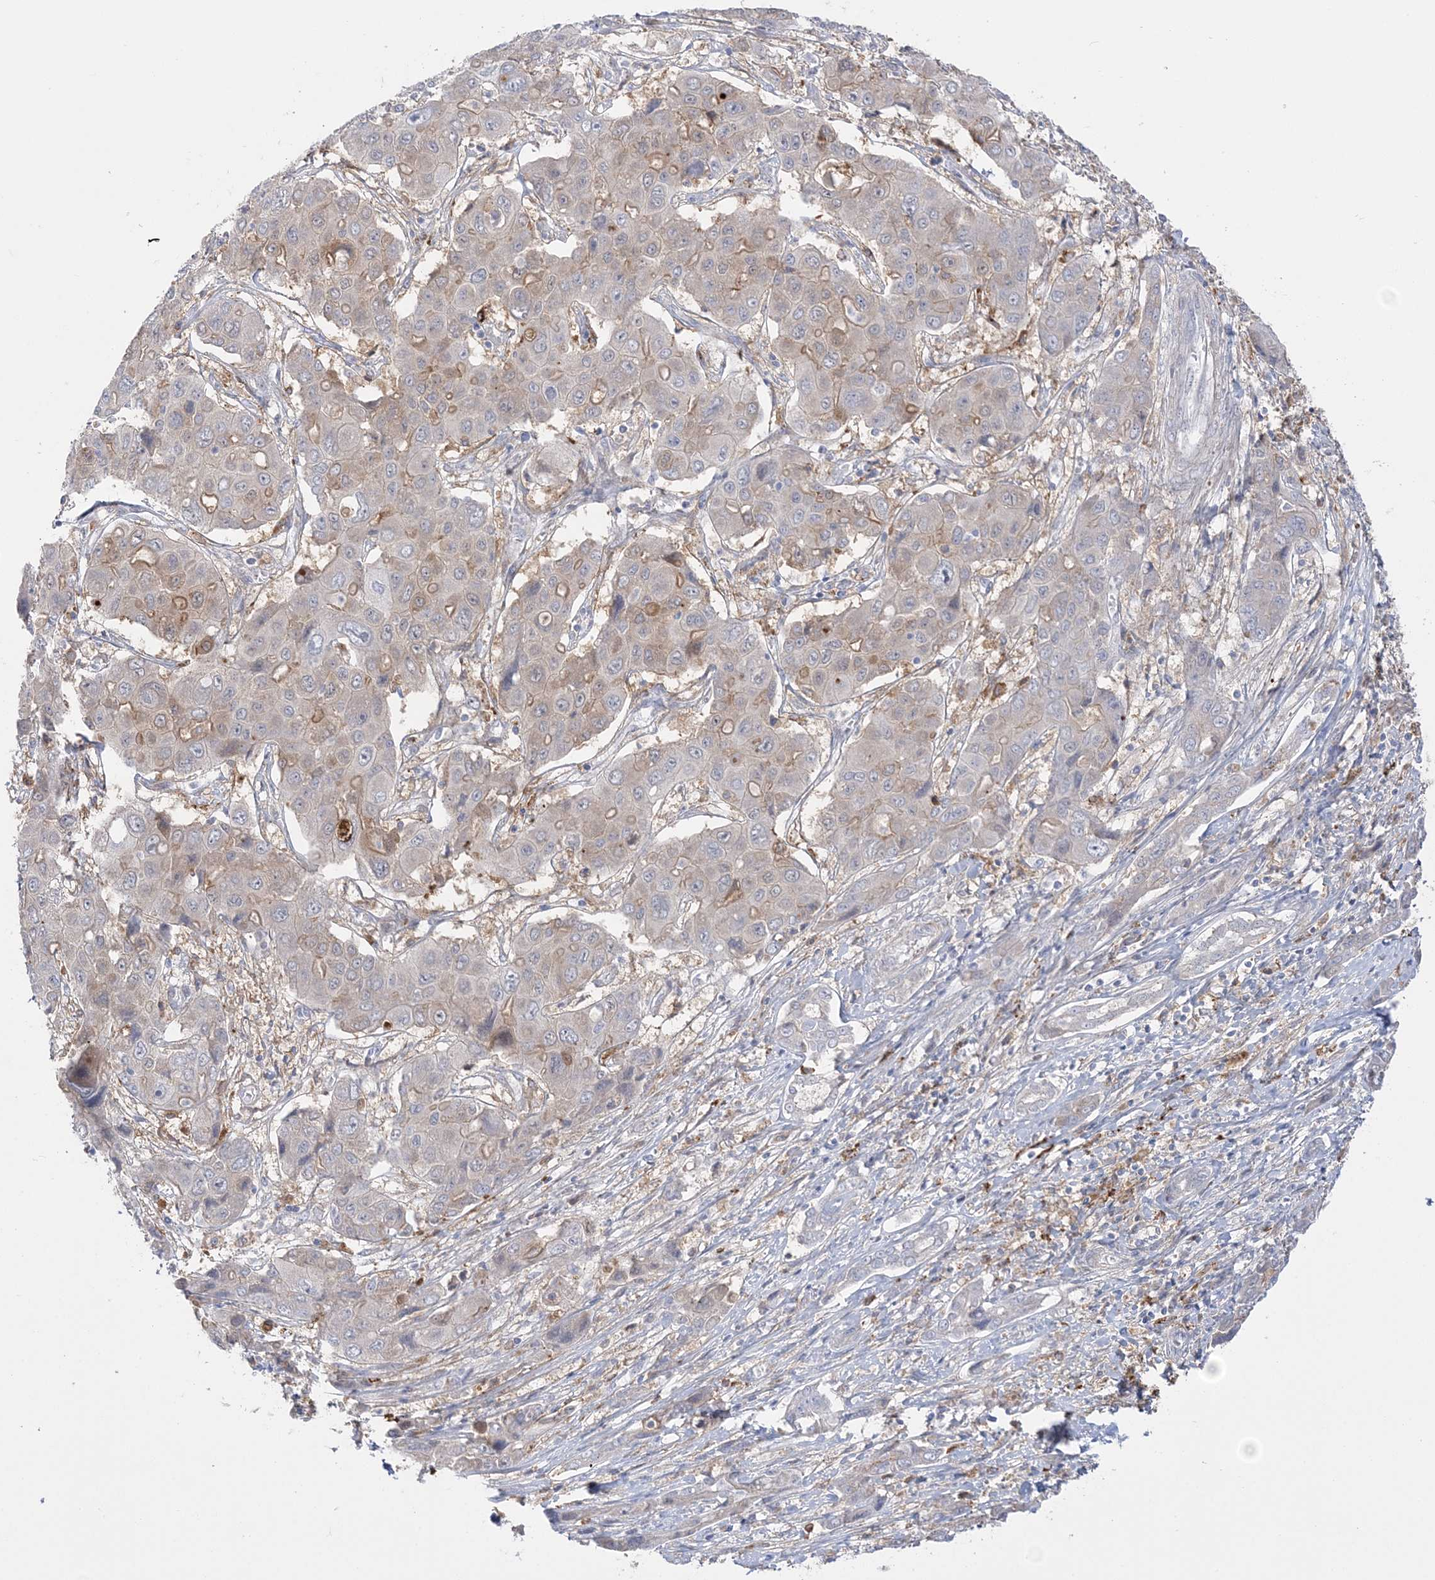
{"staining": {"intensity": "weak", "quantity": "<25%", "location": "cytoplasmic/membranous"}, "tissue": "liver cancer", "cell_type": "Tumor cells", "image_type": "cancer", "snomed": [{"axis": "morphology", "description": "Cholangiocarcinoma"}, {"axis": "topography", "description": "Liver"}], "caption": "There is no significant expression in tumor cells of liver cancer.", "gene": "HAAO", "patient": {"sex": "male", "age": 67}}